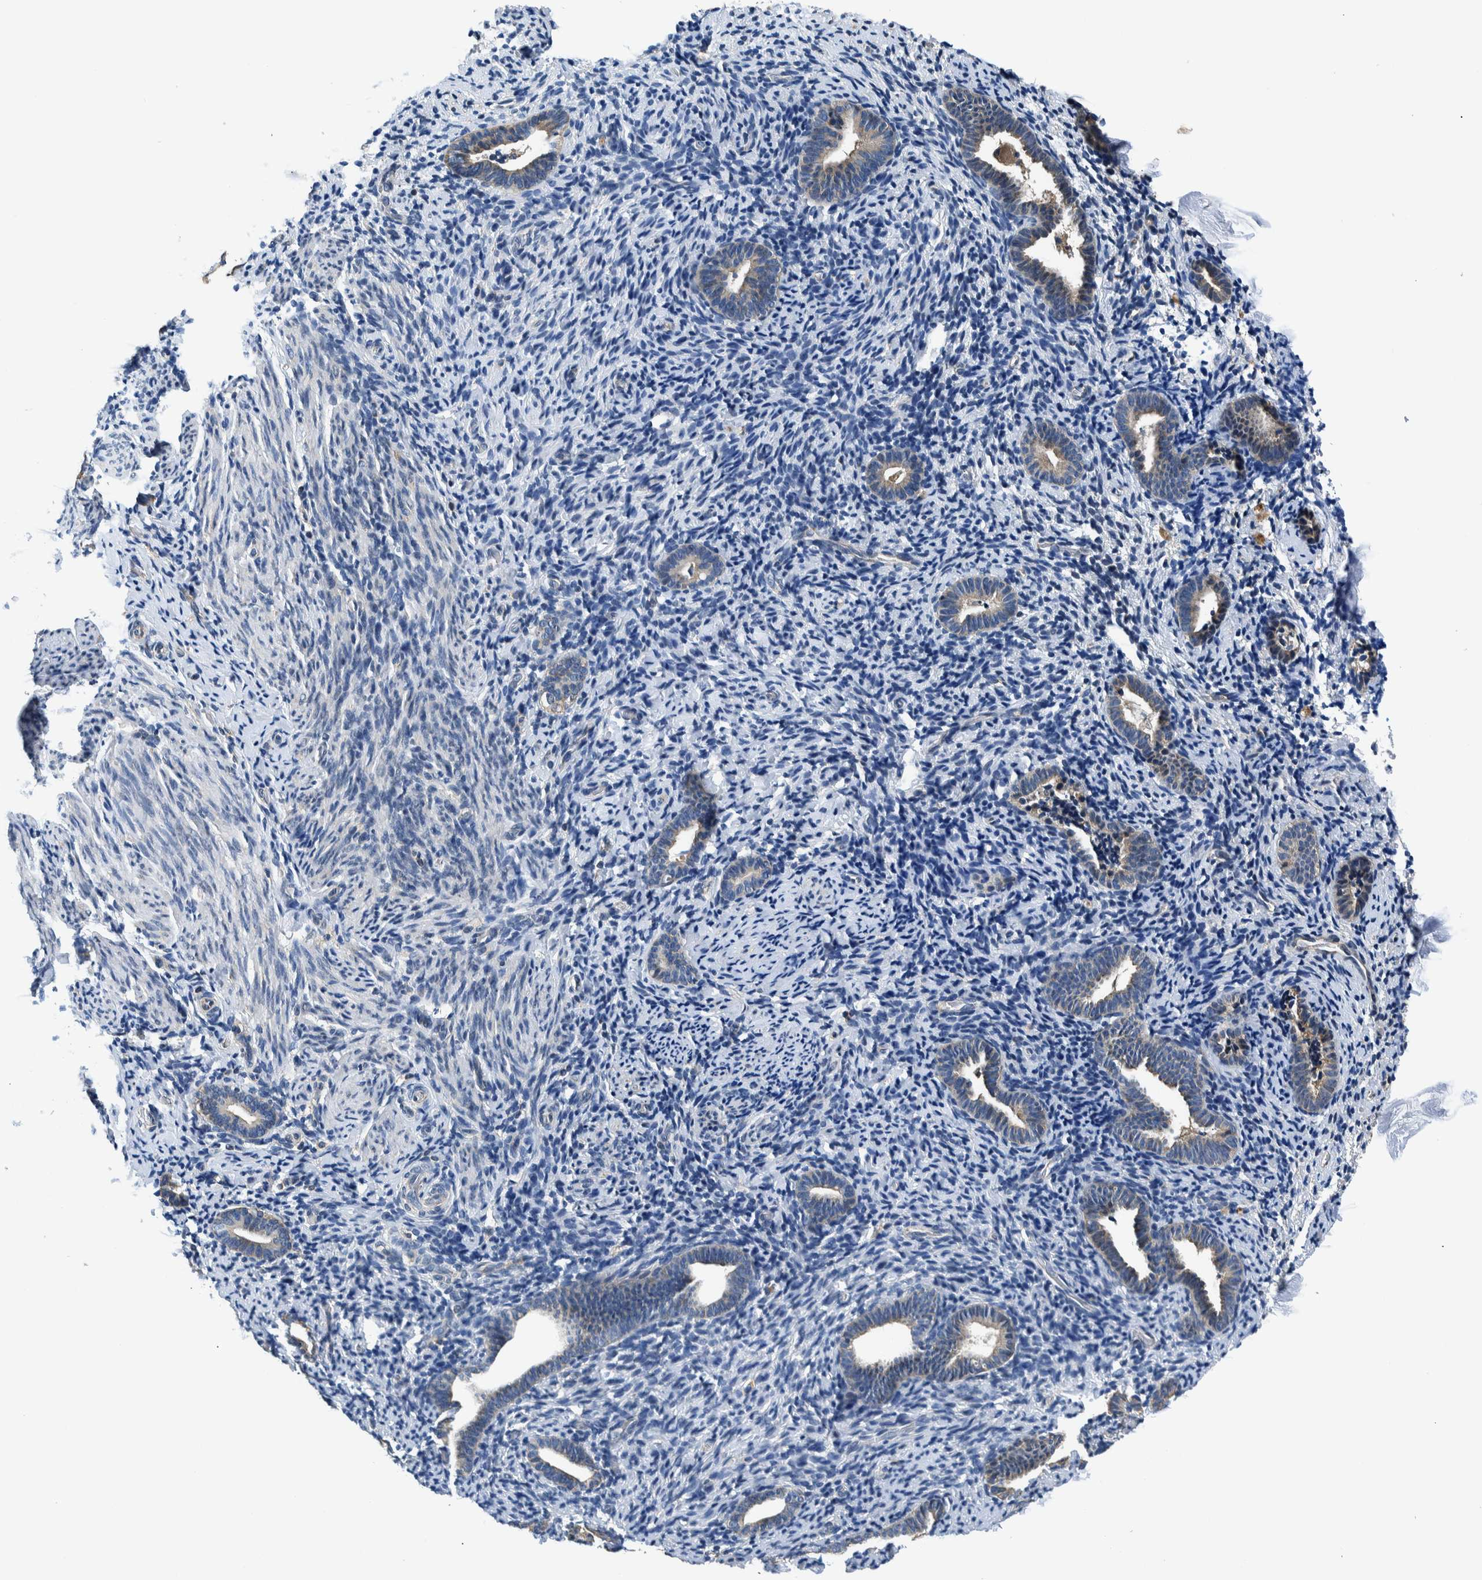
{"staining": {"intensity": "negative", "quantity": "none", "location": "none"}, "tissue": "endometrium", "cell_type": "Cells in endometrial stroma", "image_type": "normal", "snomed": [{"axis": "morphology", "description": "Normal tissue, NOS"}, {"axis": "topography", "description": "Endometrium"}], "caption": "The immunohistochemistry (IHC) image has no significant positivity in cells in endometrial stroma of endometrium.", "gene": "NIBAN2", "patient": {"sex": "female", "age": 51}}